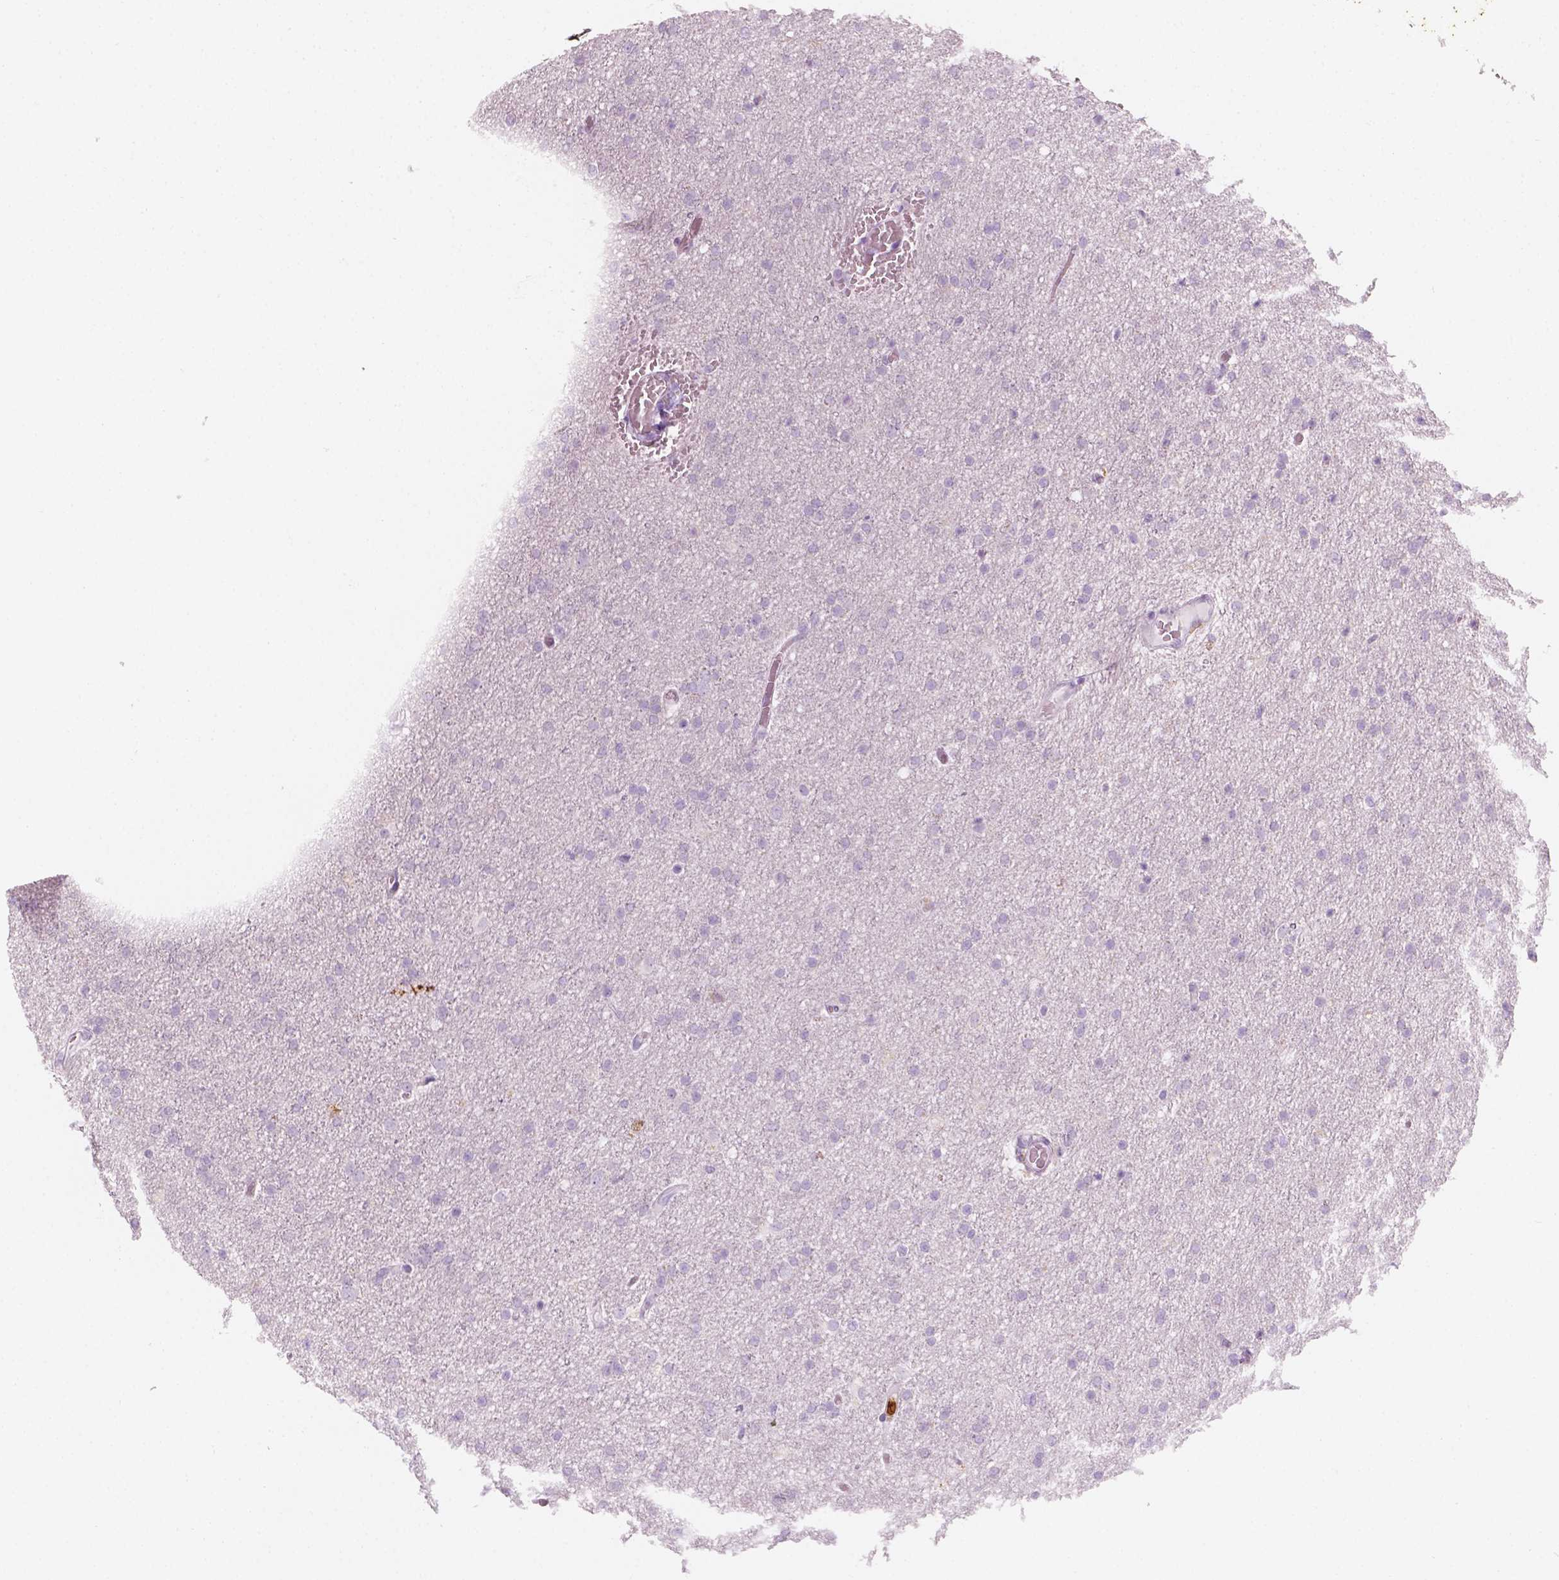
{"staining": {"intensity": "negative", "quantity": "none", "location": "none"}, "tissue": "glioma", "cell_type": "Tumor cells", "image_type": "cancer", "snomed": [{"axis": "morphology", "description": "Glioma, malignant, High grade"}, {"axis": "topography", "description": "Cerebral cortex"}], "caption": "Immunohistochemistry (IHC) image of neoplastic tissue: glioma stained with DAB (3,3'-diaminobenzidine) exhibits no significant protein staining in tumor cells. The staining is performed using DAB (3,3'-diaminobenzidine) brown chromogen with nuclei counter-stained in using hematoxylin.", "gene": "CES1", "patient": {"sex": "male", "age": 70}}